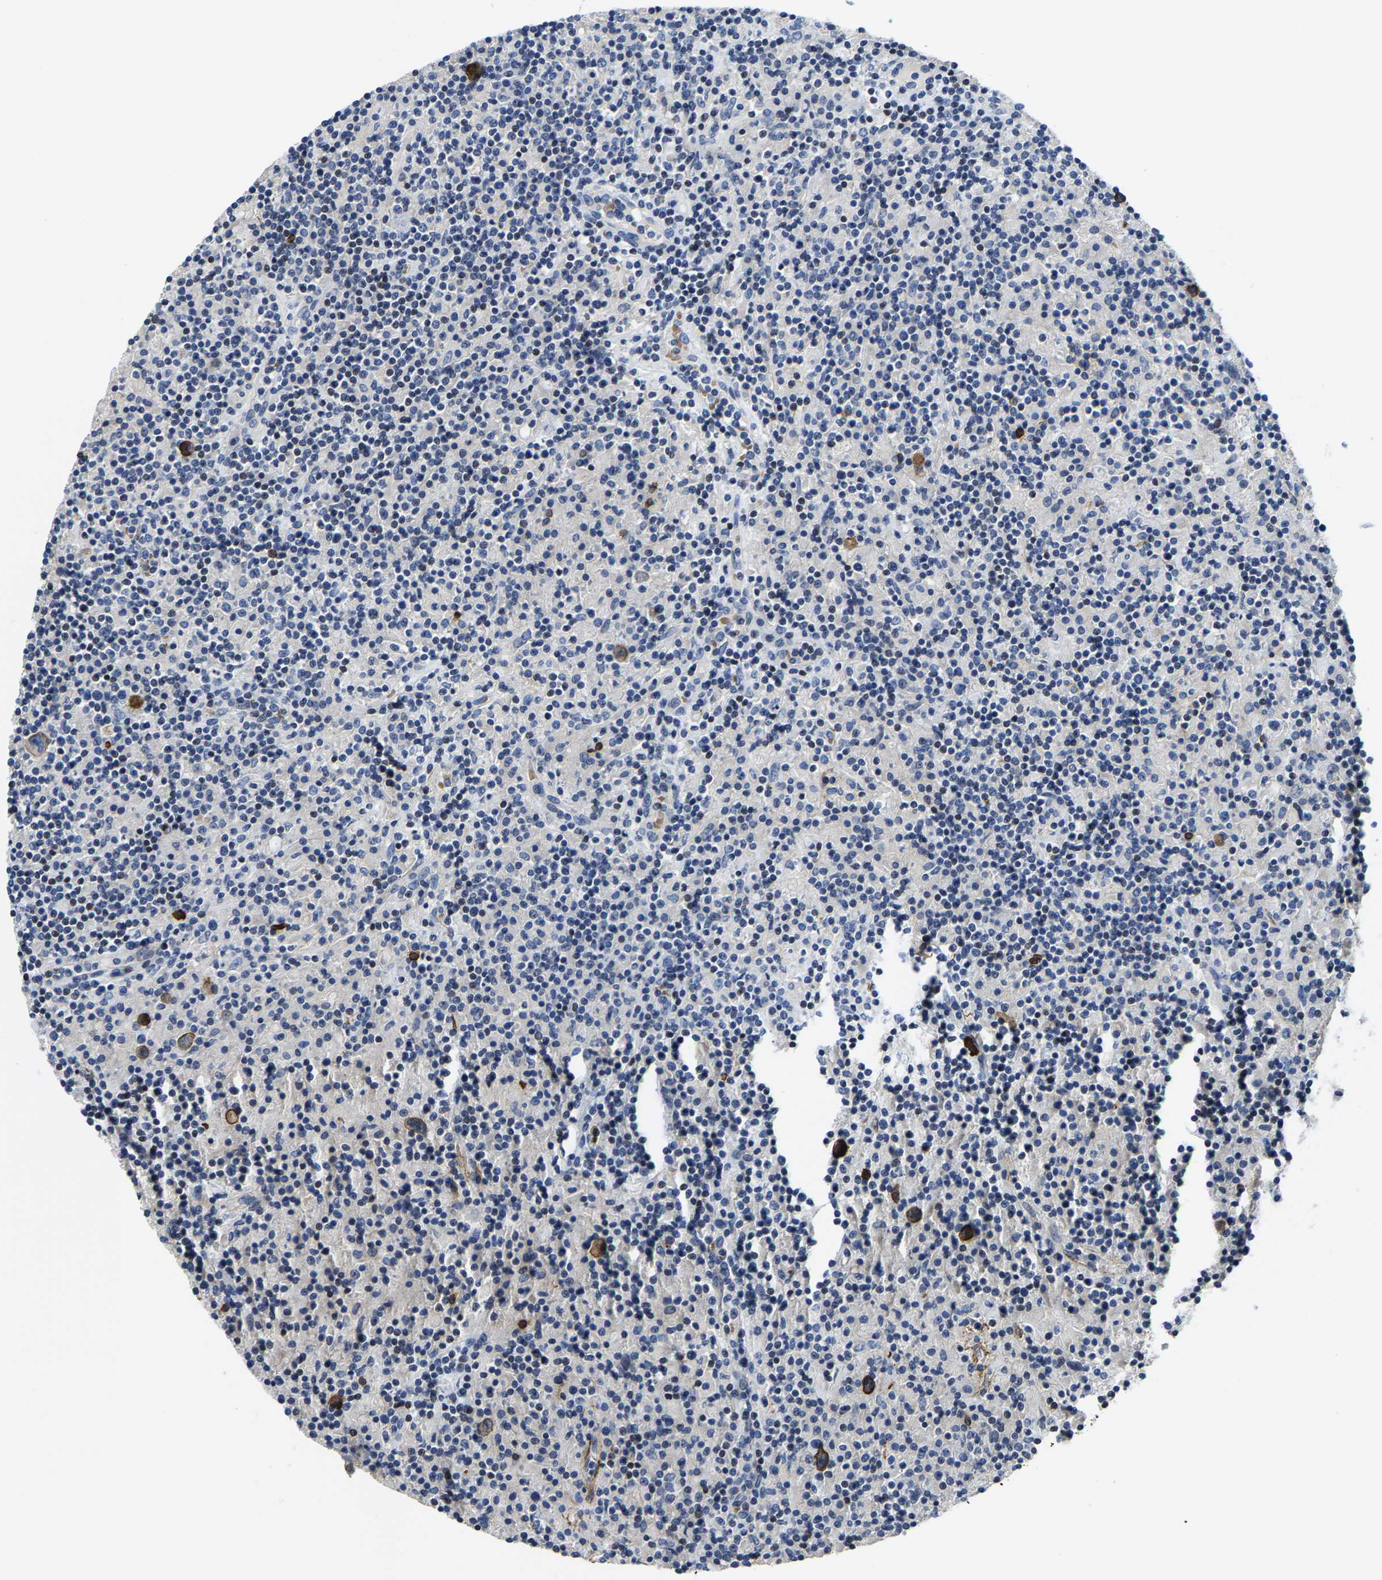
{"staining": {"intensity": "moderate", "quantity": ">75%", "location": "cytoplasmic/membranous"}, "tissue": "lymphoma", "cell_type": "Tumor cells", "image_type": "cancer", "snomed": [{"axis": "morphology", "description": "Hodgkin's disease, NOS"}, {"axis": "topography", "description": "Lymph node"}], "caption": "Hodgkin's disease tissue displays moderate cytoplasmic/membranous positivity in approximately >75% of tumor cells, visualized by immunohistochemistry.", "gene": "AGBL3", "patient": {"sex": "male", "age": 70}}